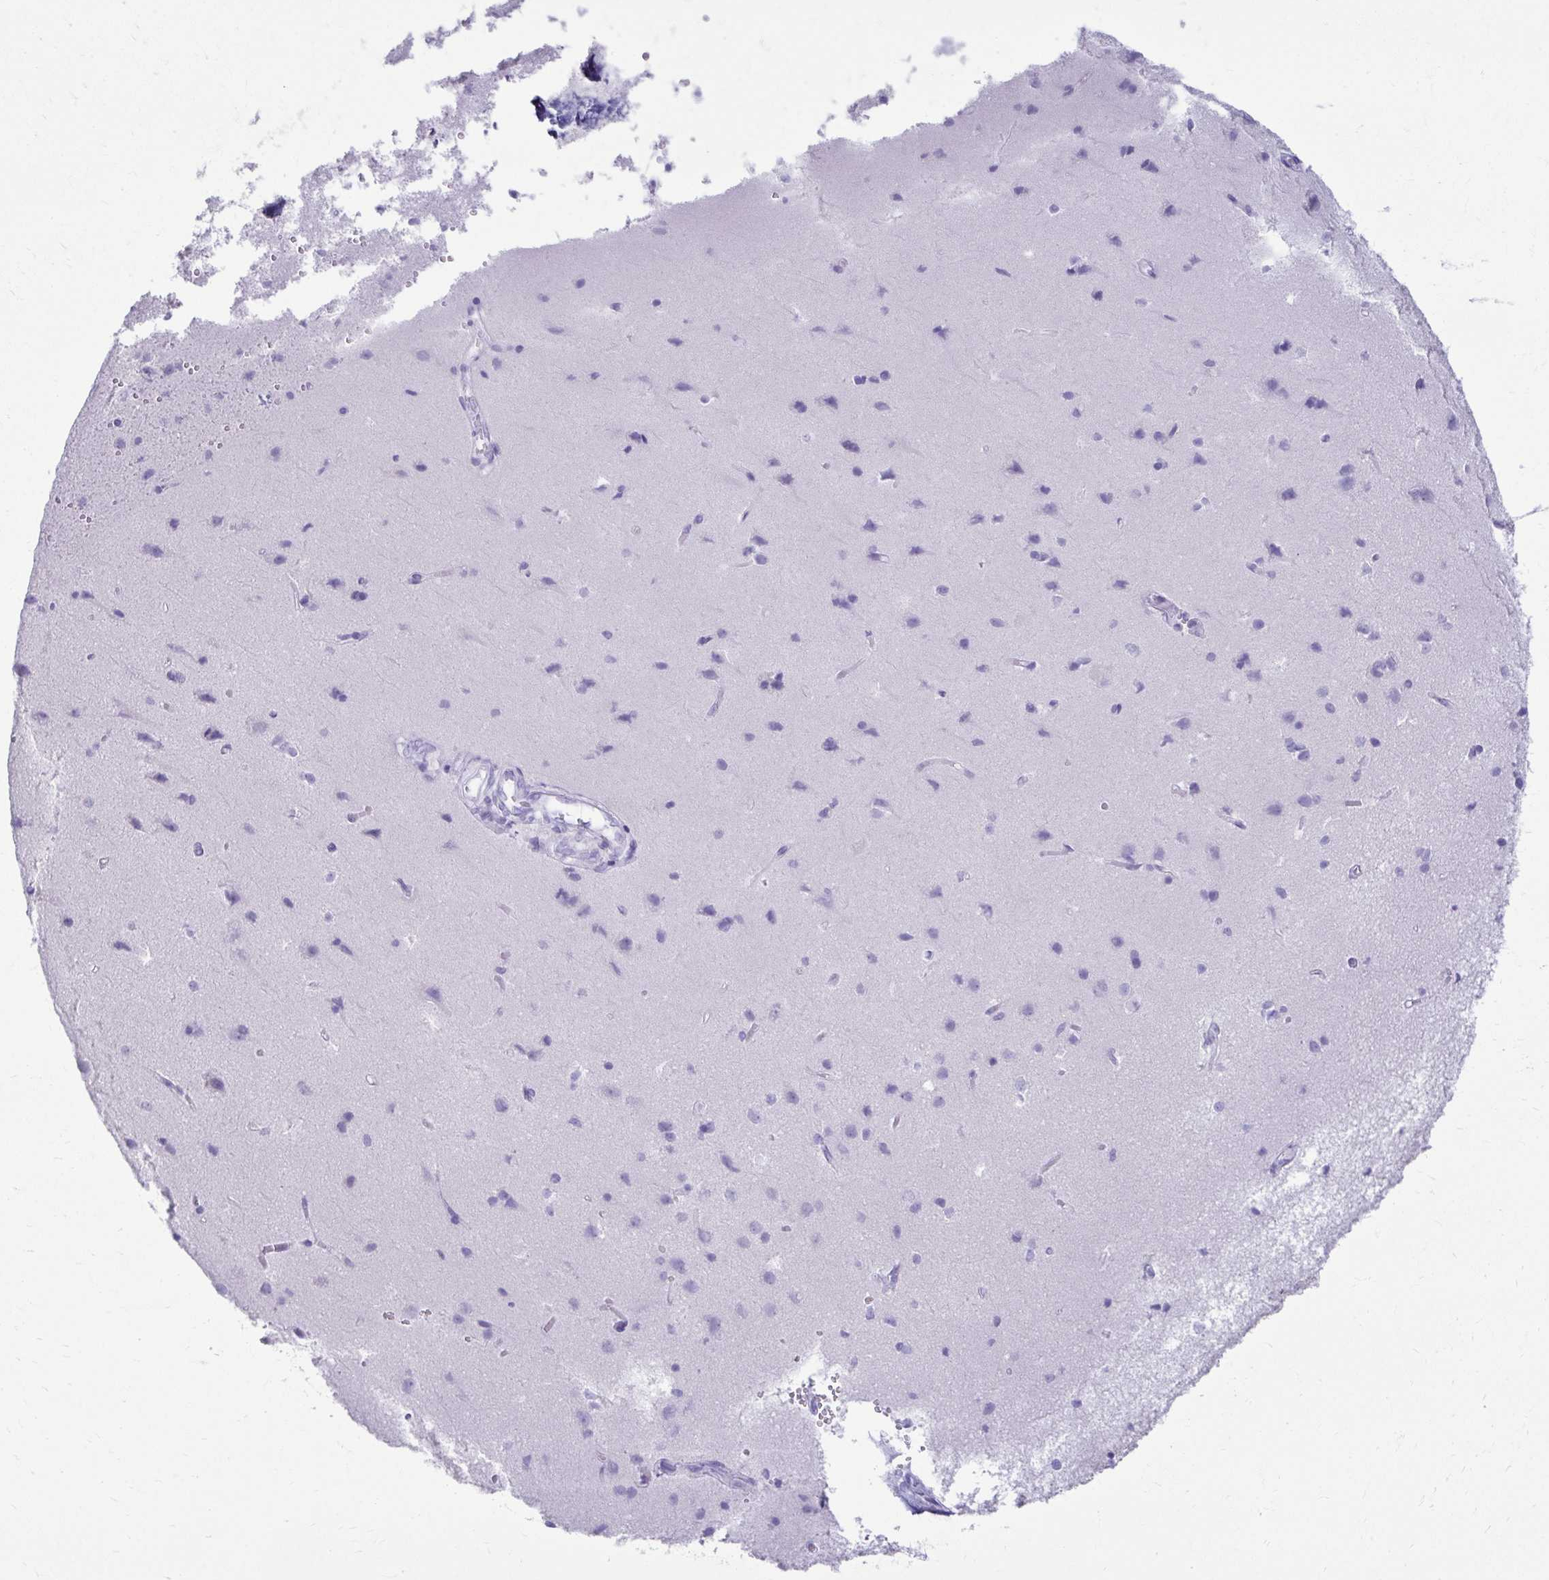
{"staining": {"intensity": "negative", "quantity": "none", "location": "none"}, "tissue": "cerebral cortex", "cell_type": "Endothelial cells", "image_type": "normal", "snomed": [{"axis": "morphology", "description": "Normal tissue, NOS"}, {"axis": "topography", "description": "Cerebral cortex"}], "caption": "Photomicrograph shows no significant protein expression in endothelial cells of benign cerebral cortex. (DAB (3,3'-diaminobenzidine) IHC, high magnification).", "gene": "ATP4B", "patient": {"sex": "male", "age": 37}}